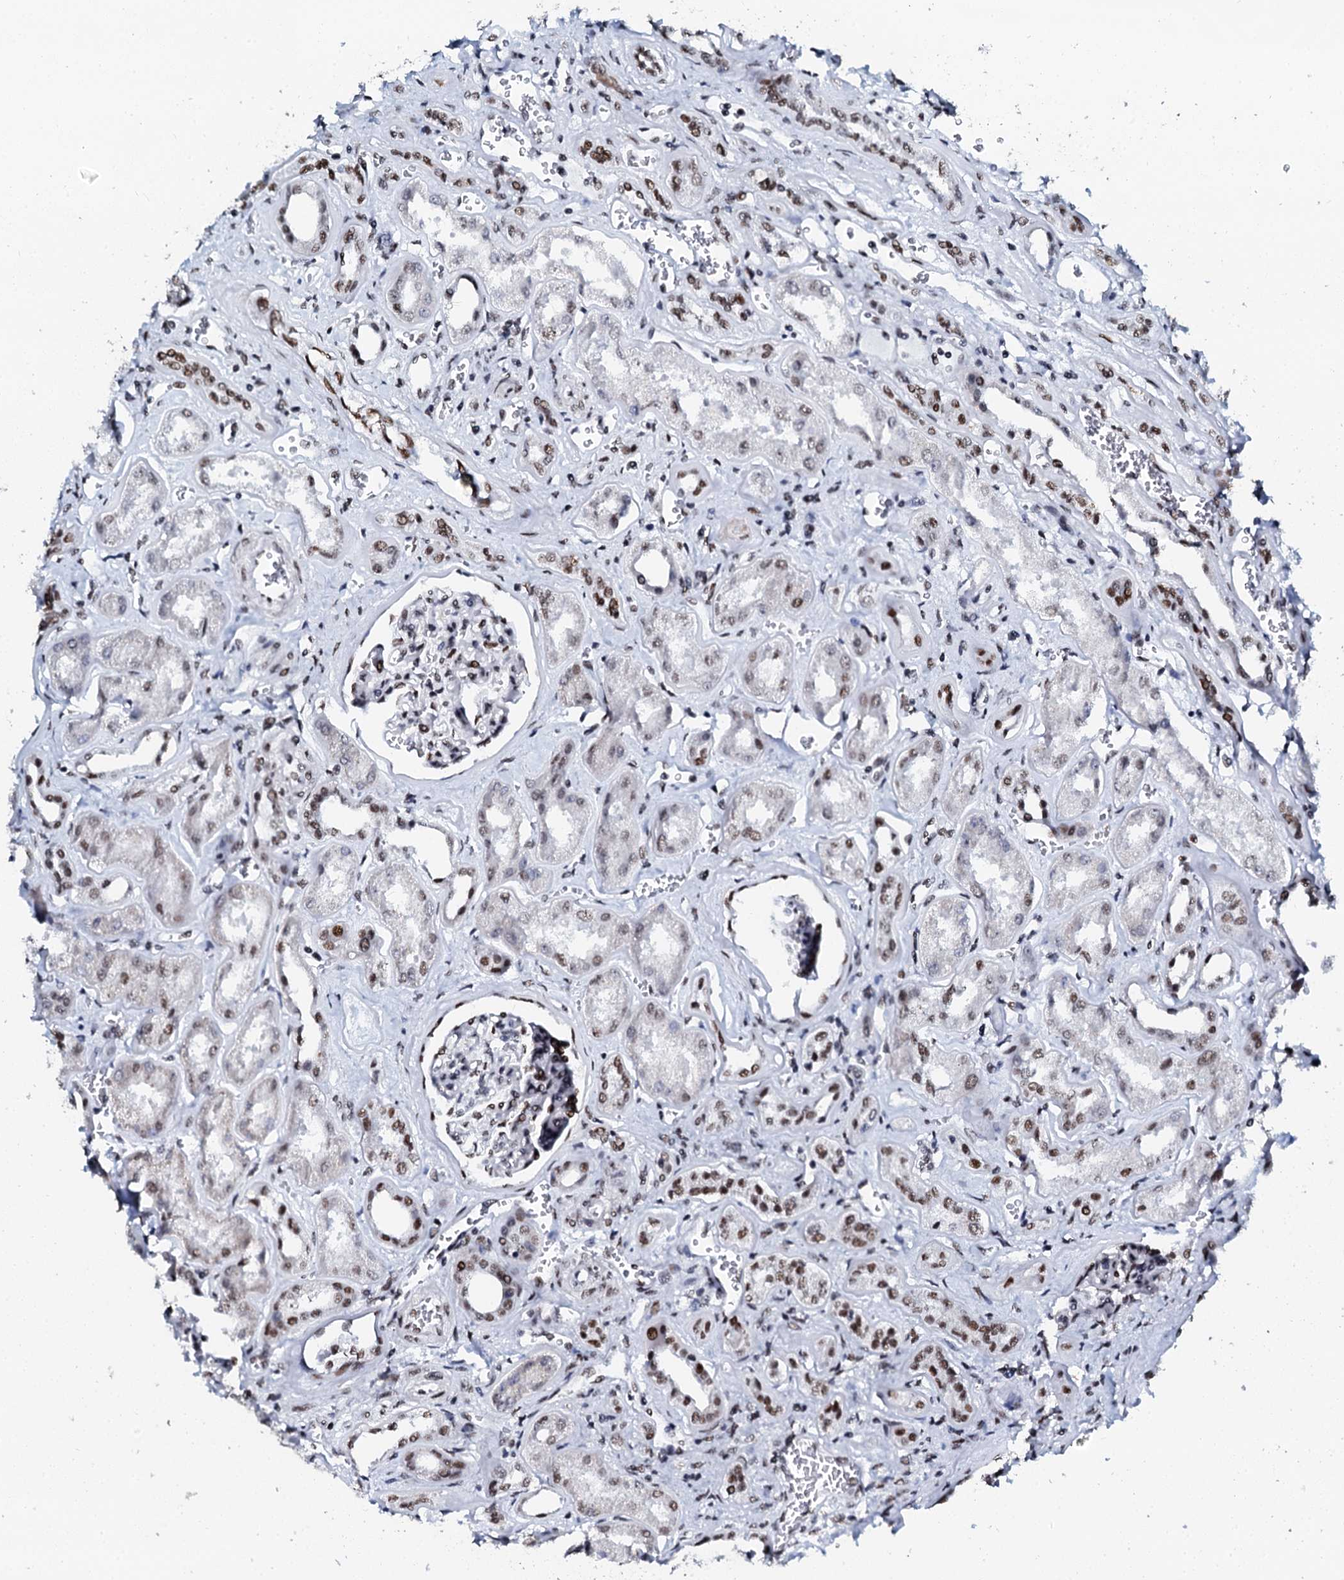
{"staining": {"intensity": "moderate", "quantity": "25%-75%", "location": "nuclear"}, "tissue": "kidney", "cell_type": "Cells in glomeruli", "image_type": "normal", "snomed": [{"axis": "morphology", "description": "Normal tissue, NOS"}, {"axis": "morphology", "description": "Adenocarcinoma, NOS"}, {"axis": "topography", "description": "Kidney"}], "caption": "Normal kidney reveals moderate nuclear positivity in about 25%-75% of cells in glomeruli, visualized by immunohistochemistry. The staining was performed using DAB (3,3'-diaminobenzidine) to visualize the protein expression in brown, while the nuclei were stained in blue with hematoxylin (Magnification: 20x).", "gene": "SLTM", "patient": {"sex": "female", "age": 68}}